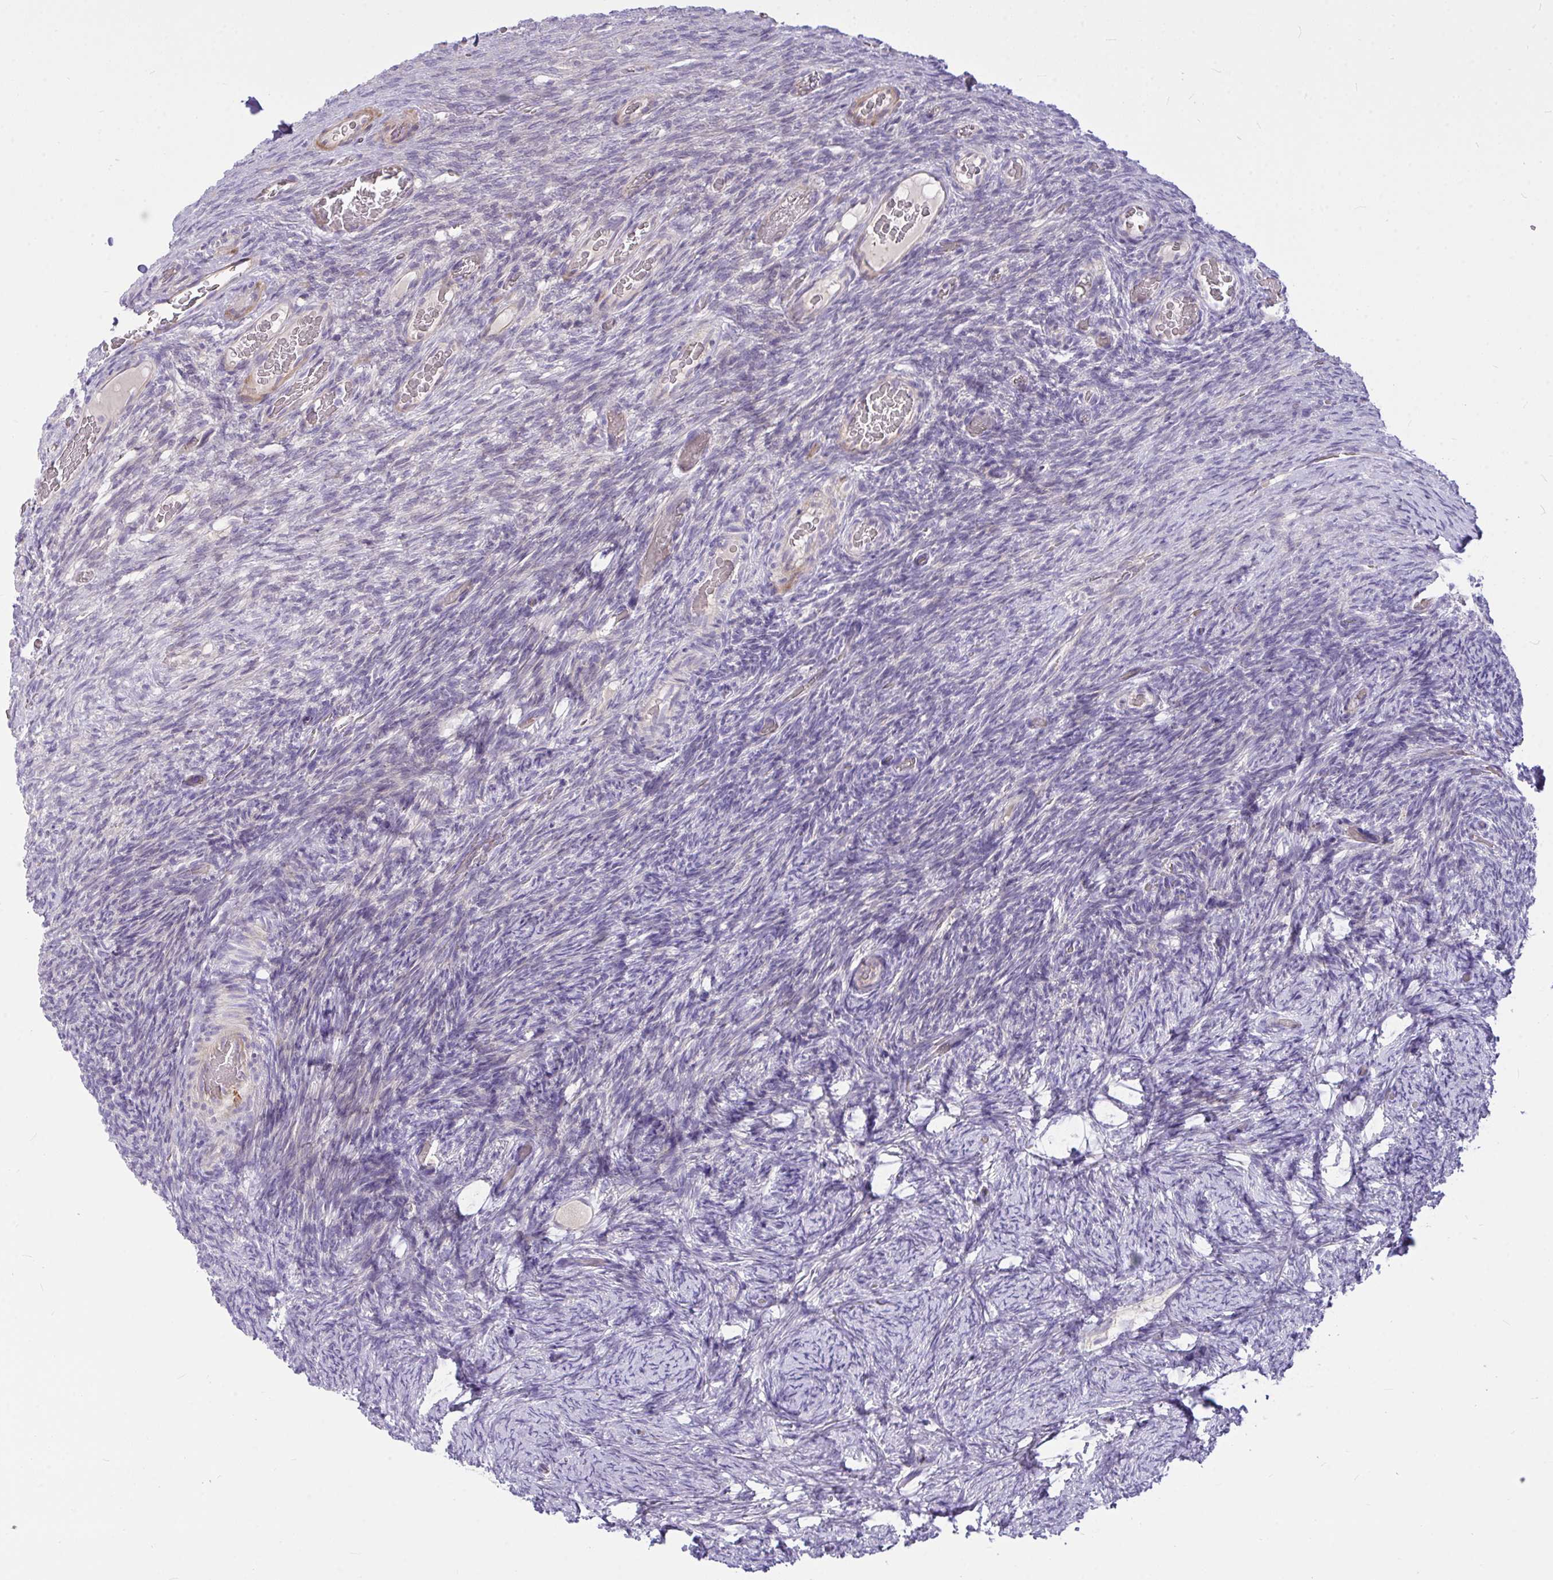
{"staining": {"intensity": "negative", "quantity": "none", "location": "none"}, "tissue": "ovary", "cell_type": "Ovarian stroma cells", "image_type": "normal", "snomed": [{"axis": "morphology", "description": "Normal tissue, NOS"}, {"axis": "topography", "description": "Ovary"}], "caption": "Ovarian stroma cells are negative for brown protein staining in normal ovary. (Brightfield microscopy of DAB (3,3'-diaminobenzidine) immunohistochemistry (IHC) at high magnification).", "gene": "MOCS1", "patient": {"sex": "female", "age": 34}}